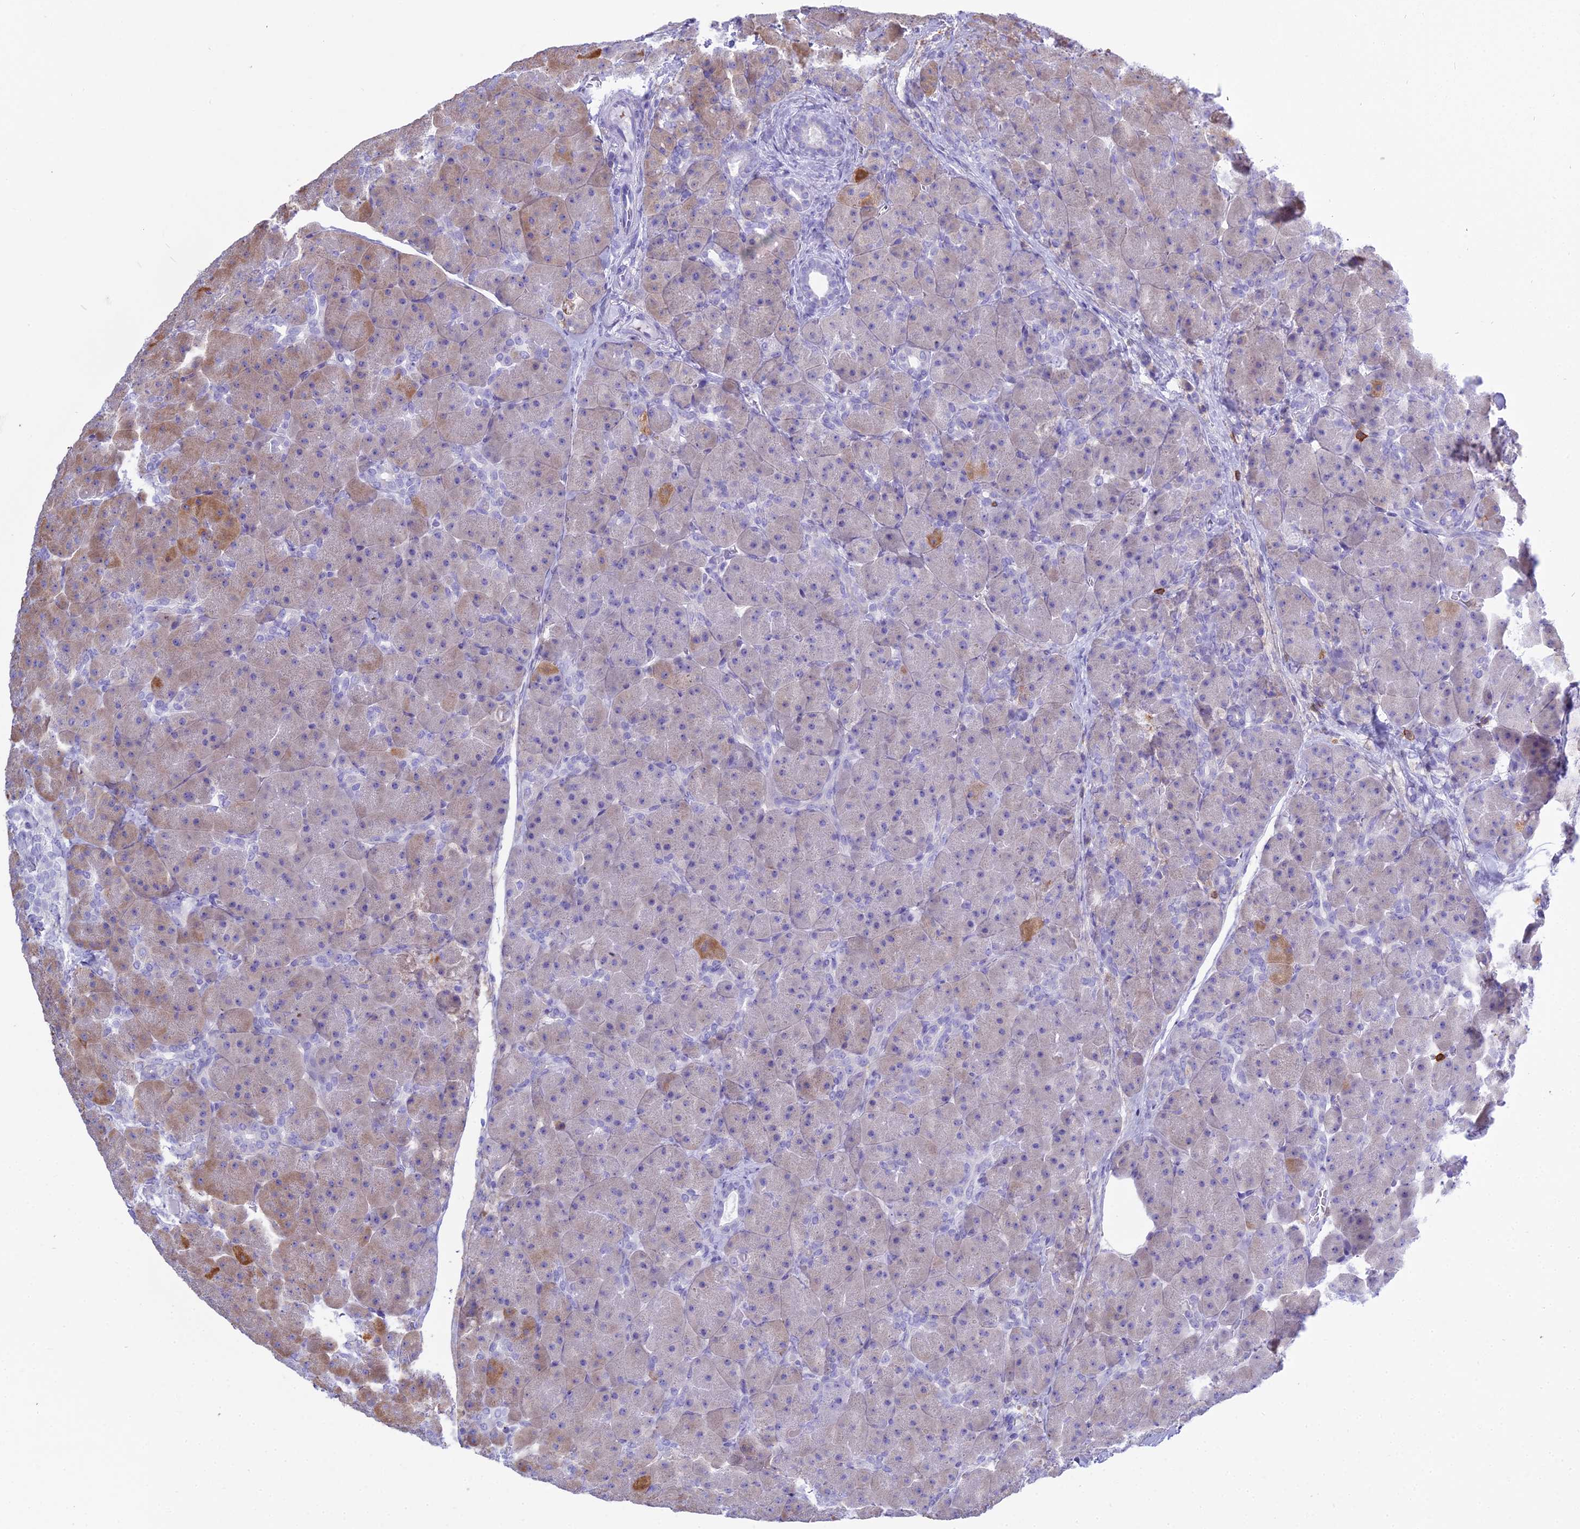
{"staining": {"intensity": "moderate", "quantity": "<25%", "location": "cytoplasmic/membranous"}, "tissue": "pancreas", "cell_type": "Exocrine glandular cells", "image_type": "normal", "snomed": [{"axis": "morphology", "description": "Normal tissue, NOS"}, {"axis": "topography", "description": "Pancreas"}], "caption": "Immunohistochemistry staining of normal pancreas, which demonstrates low levels of moderate cytoplasmic/membranous positivity in about <25% of exocrine glandular cells indicating moderate cytoplasmic/membranous protein staining. The staining was performed using DAB (brown) for protein detection and nuclei were counterstained in hematoxylin (blue).", "gene": "CD5", "patient": {"sex": "male", "age": 66}}